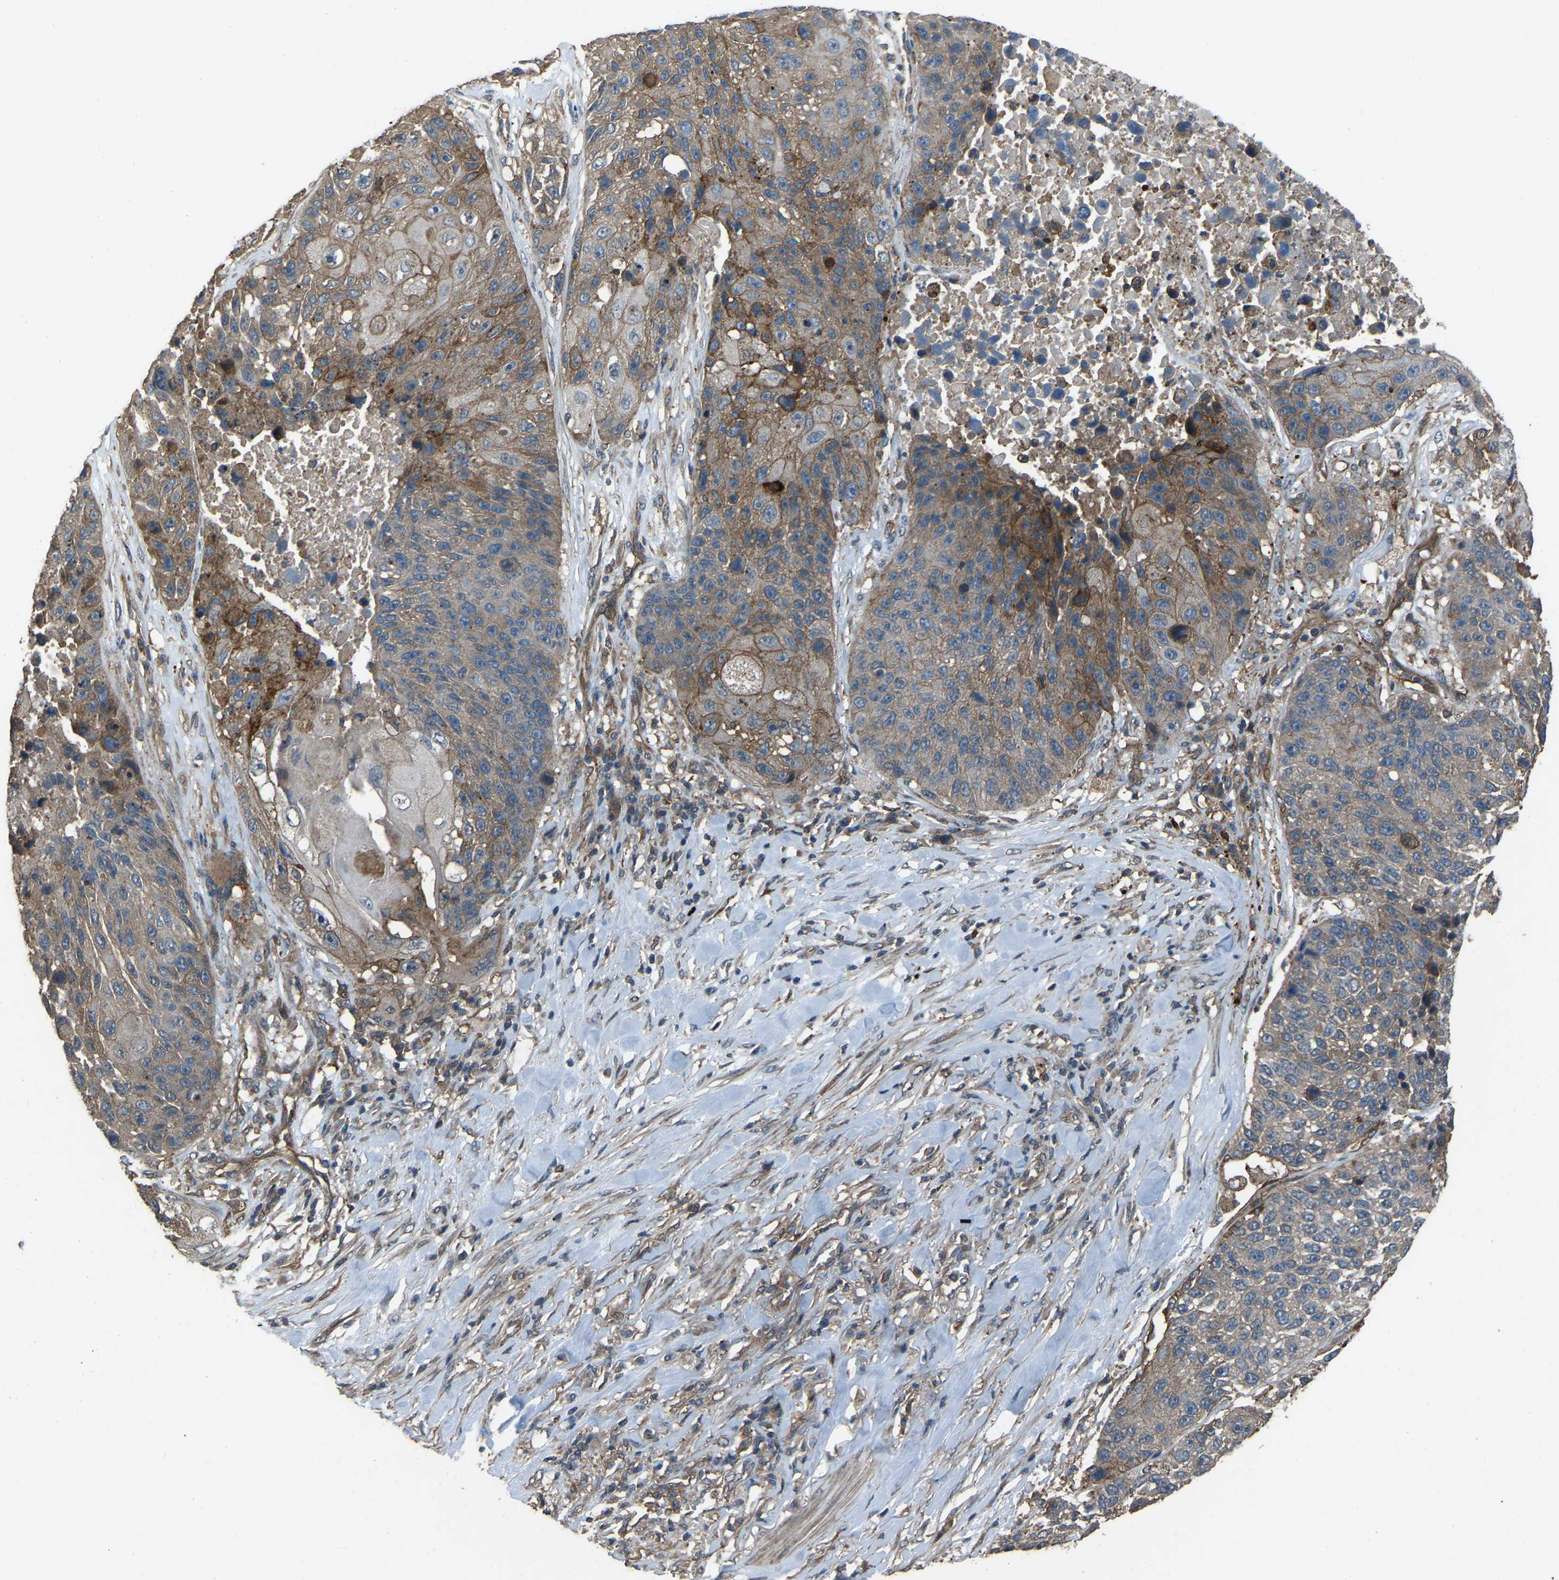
{"staining": {"intensity": "moderate", "quantity": "25%-75%", "location": "cytoplasmic/membranous"}, "tissue": "lung cancer", "cell_type": "Tumor cells", "image_type": "cancer", "snomed": [{"axis": "morphology", "description": "Squamous cell carcinoma, NOS"}, {"axis": "topography", "description": "Lung"}], "caption": "Moderate cytoplasmic/membranous positivity for a protein is identified in approximately 25%-75% of tumor cells of lung cancer using immunohistochemistry.", "gene": "SLC4A2", "patient": {"sex": "male", "age": 61}}